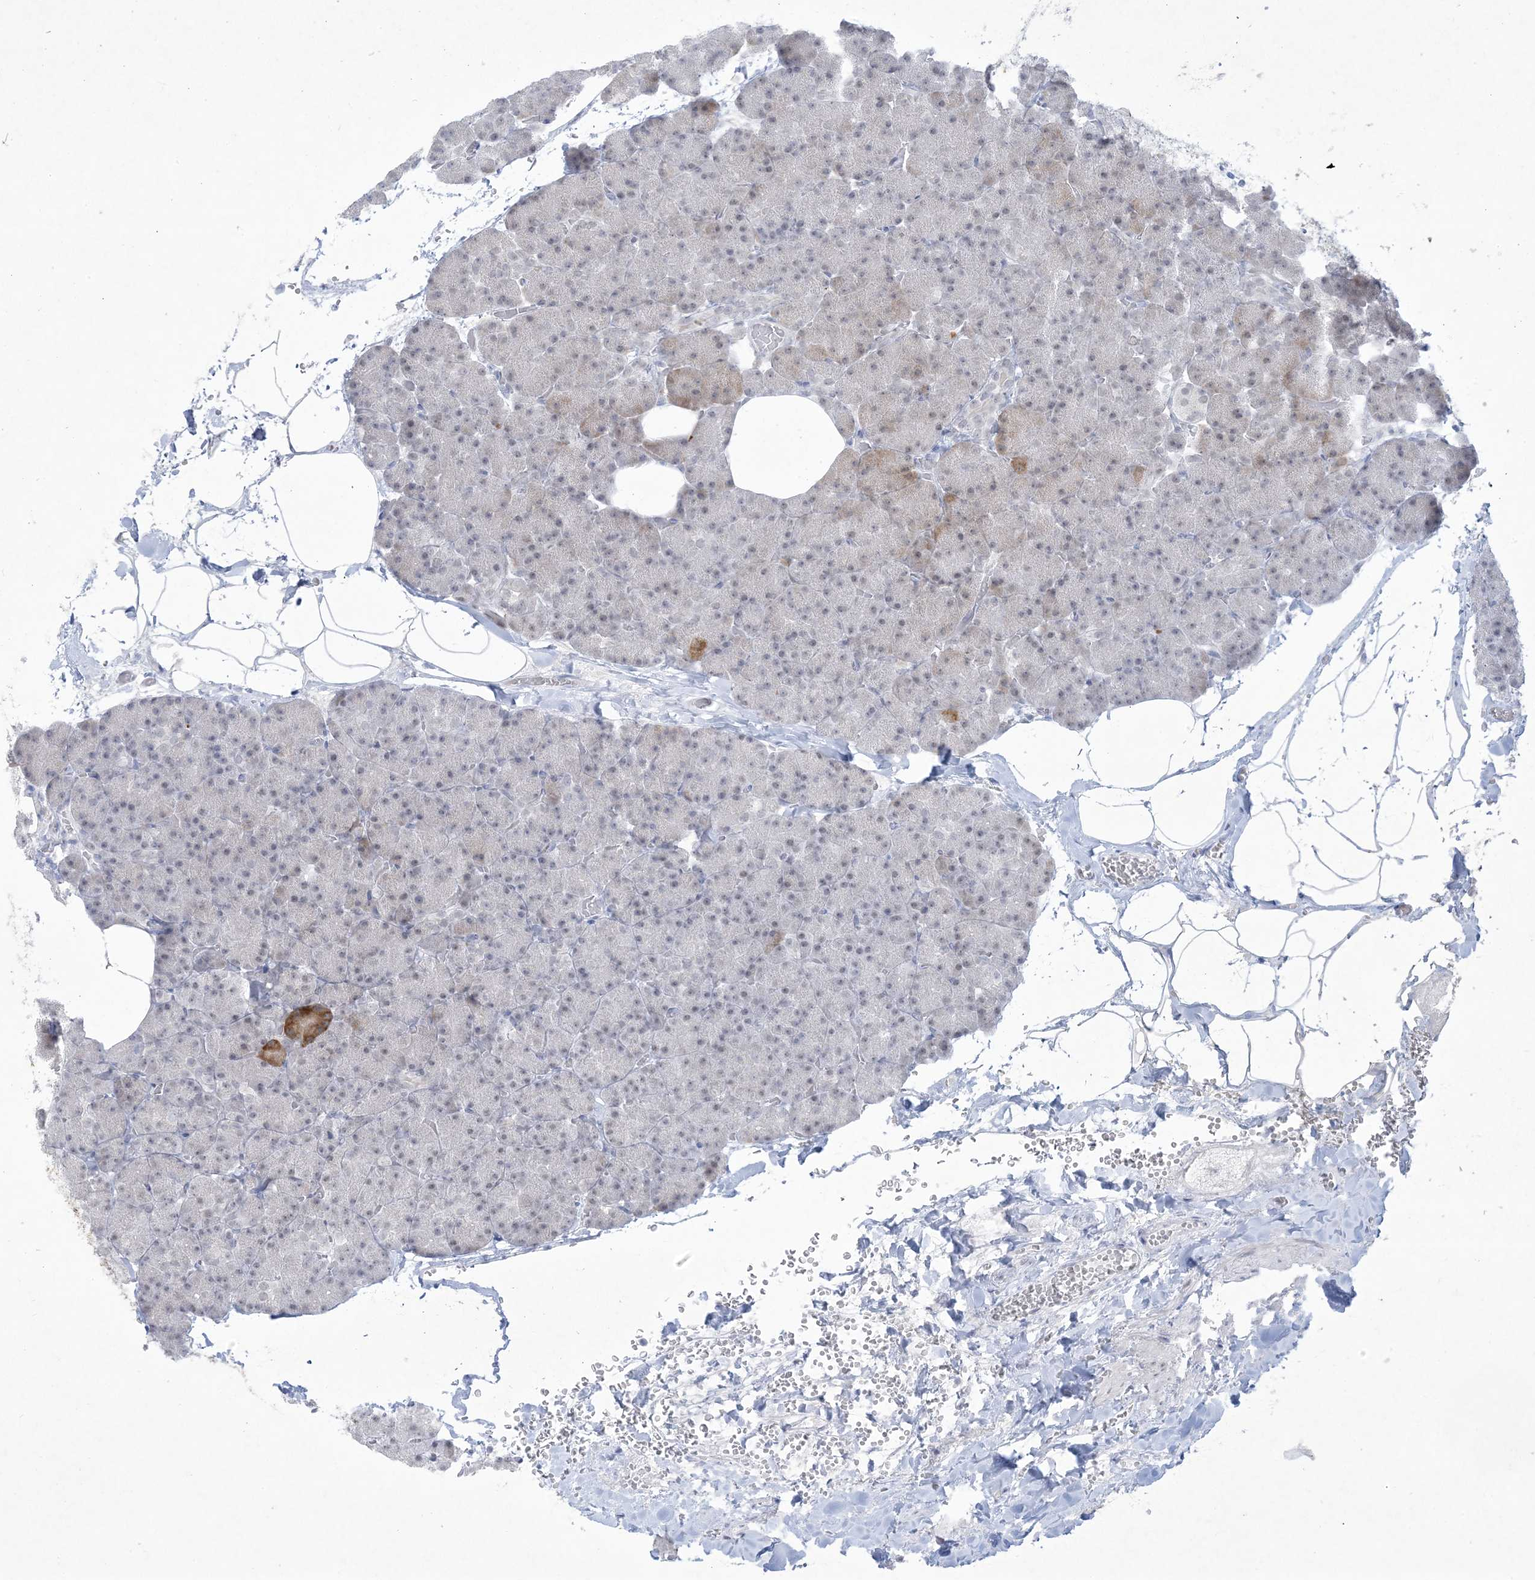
{"staining": {"intensity": "moderate", "quantity": "<25%", "location": "cytoplasmic/membranous"}, "tissue": "pancreas", "cell_type": "Exocrine glandular cells", "image_type": "normal", "snomed": [{"axis": "morphology", "description": "Normal tissue, NOS"}, {"axis": "morphology", "description": "Carcinoid, malignant, NOS"}, {"axis": "topography", "description": "Pancreas"}], "caption": "Human pancreas stained for a protein (brown) shows moderate cytoplasmic/membranous positive expression in about <25% of exocrine glandular cells.", "gene": "HOMEZ", "patient": {"sex": "female", "age": 35}}